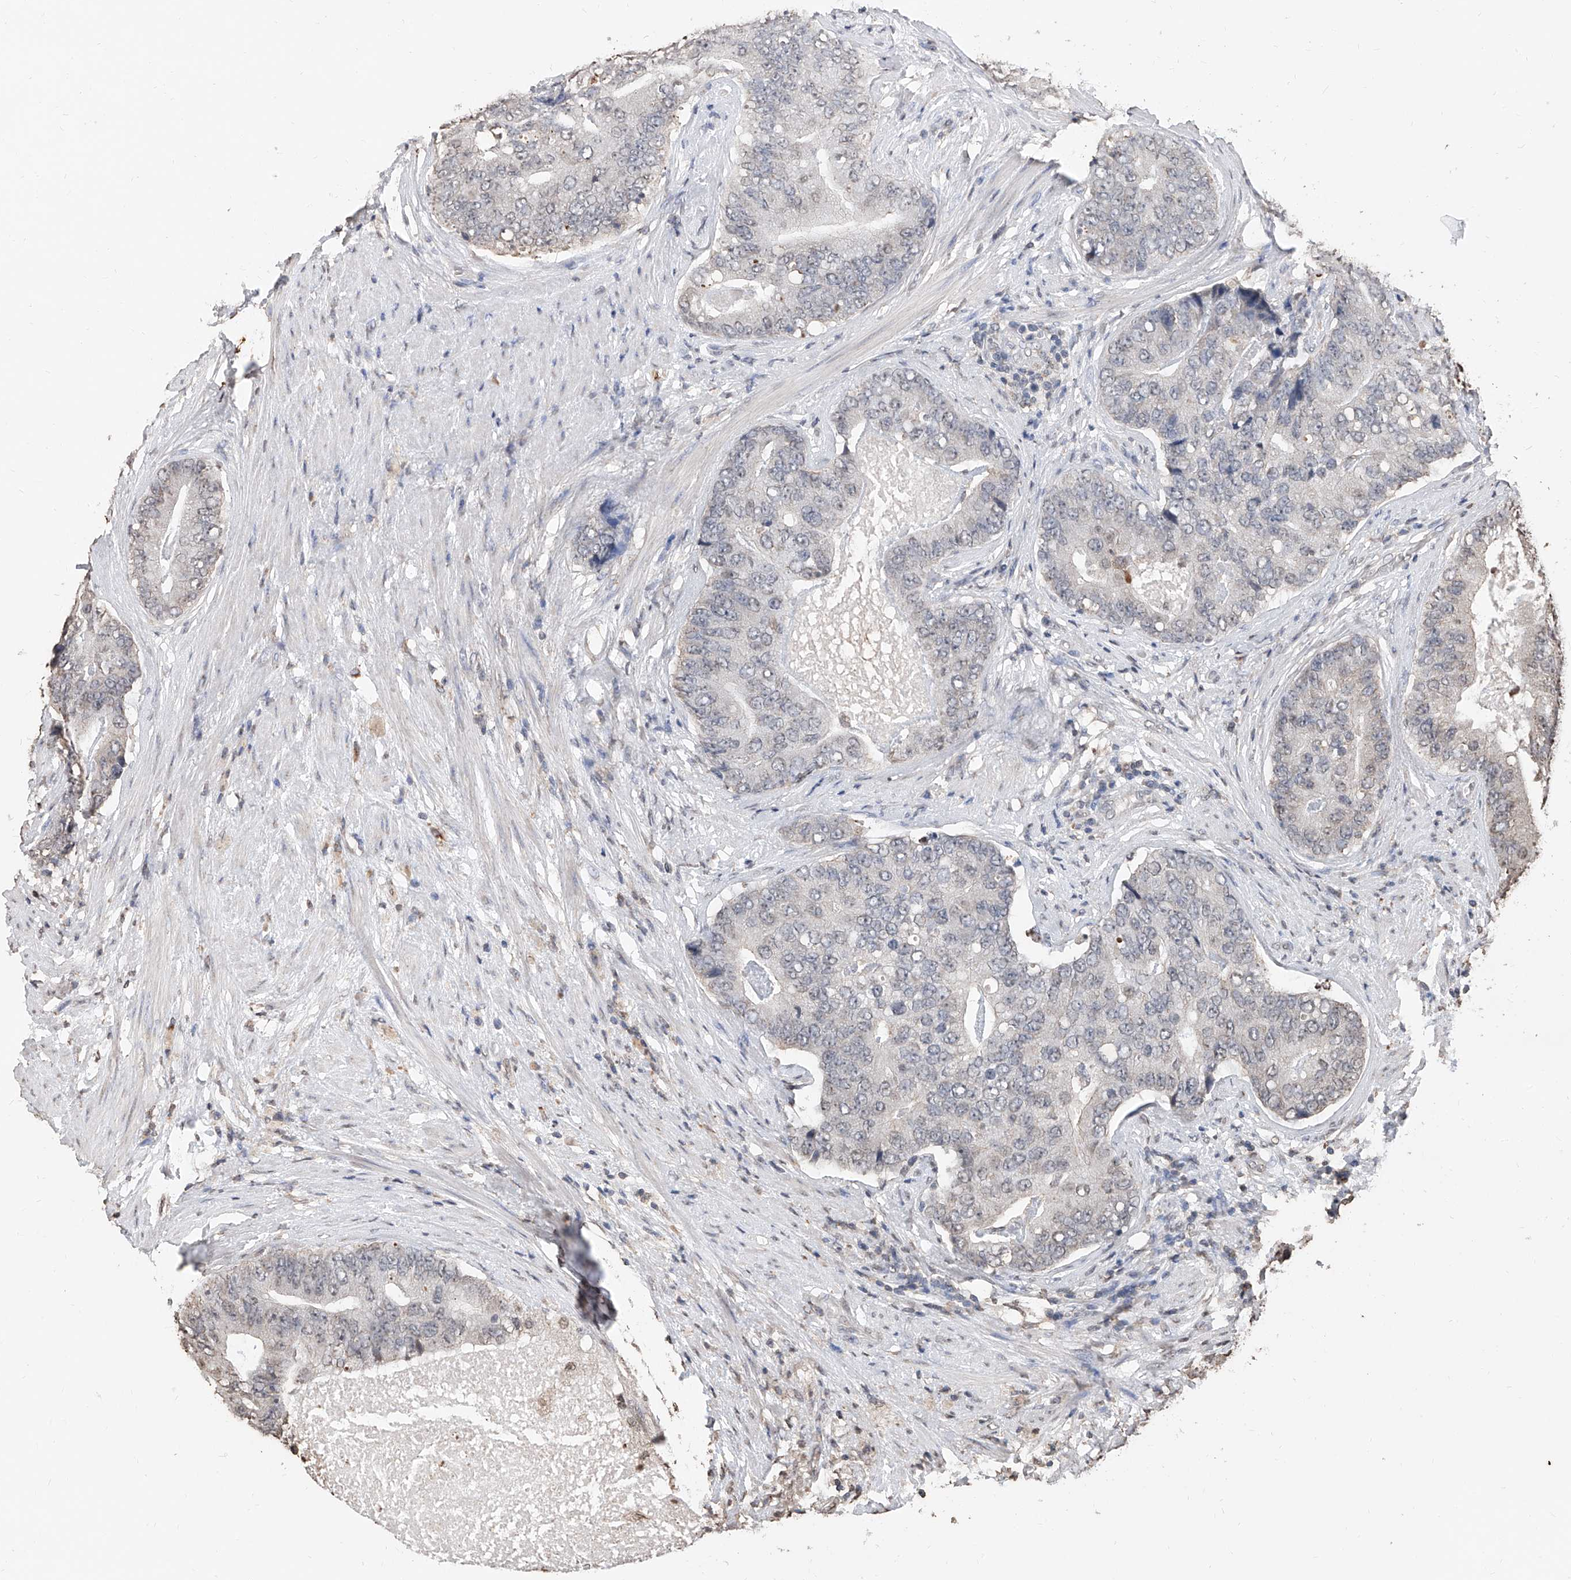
{"staining": {"intensity": "negative", "quantity": "none", "location": "none"}, "tissue": "prostate cancer", "cell_type": "Tumor cells", "image_type": "cancer", "snomed": [{"axis": "morphology", "description": "Adenocarcinoma, High grade"}, {"axis": "topography", "description": "Prostate"}], "caption": "Tumor cells show no significant positivity in prostate cancer (adenocarcinoma (high-grade)).", "gene": "RP9", "patient": {"sex": "male", "age": 70}}